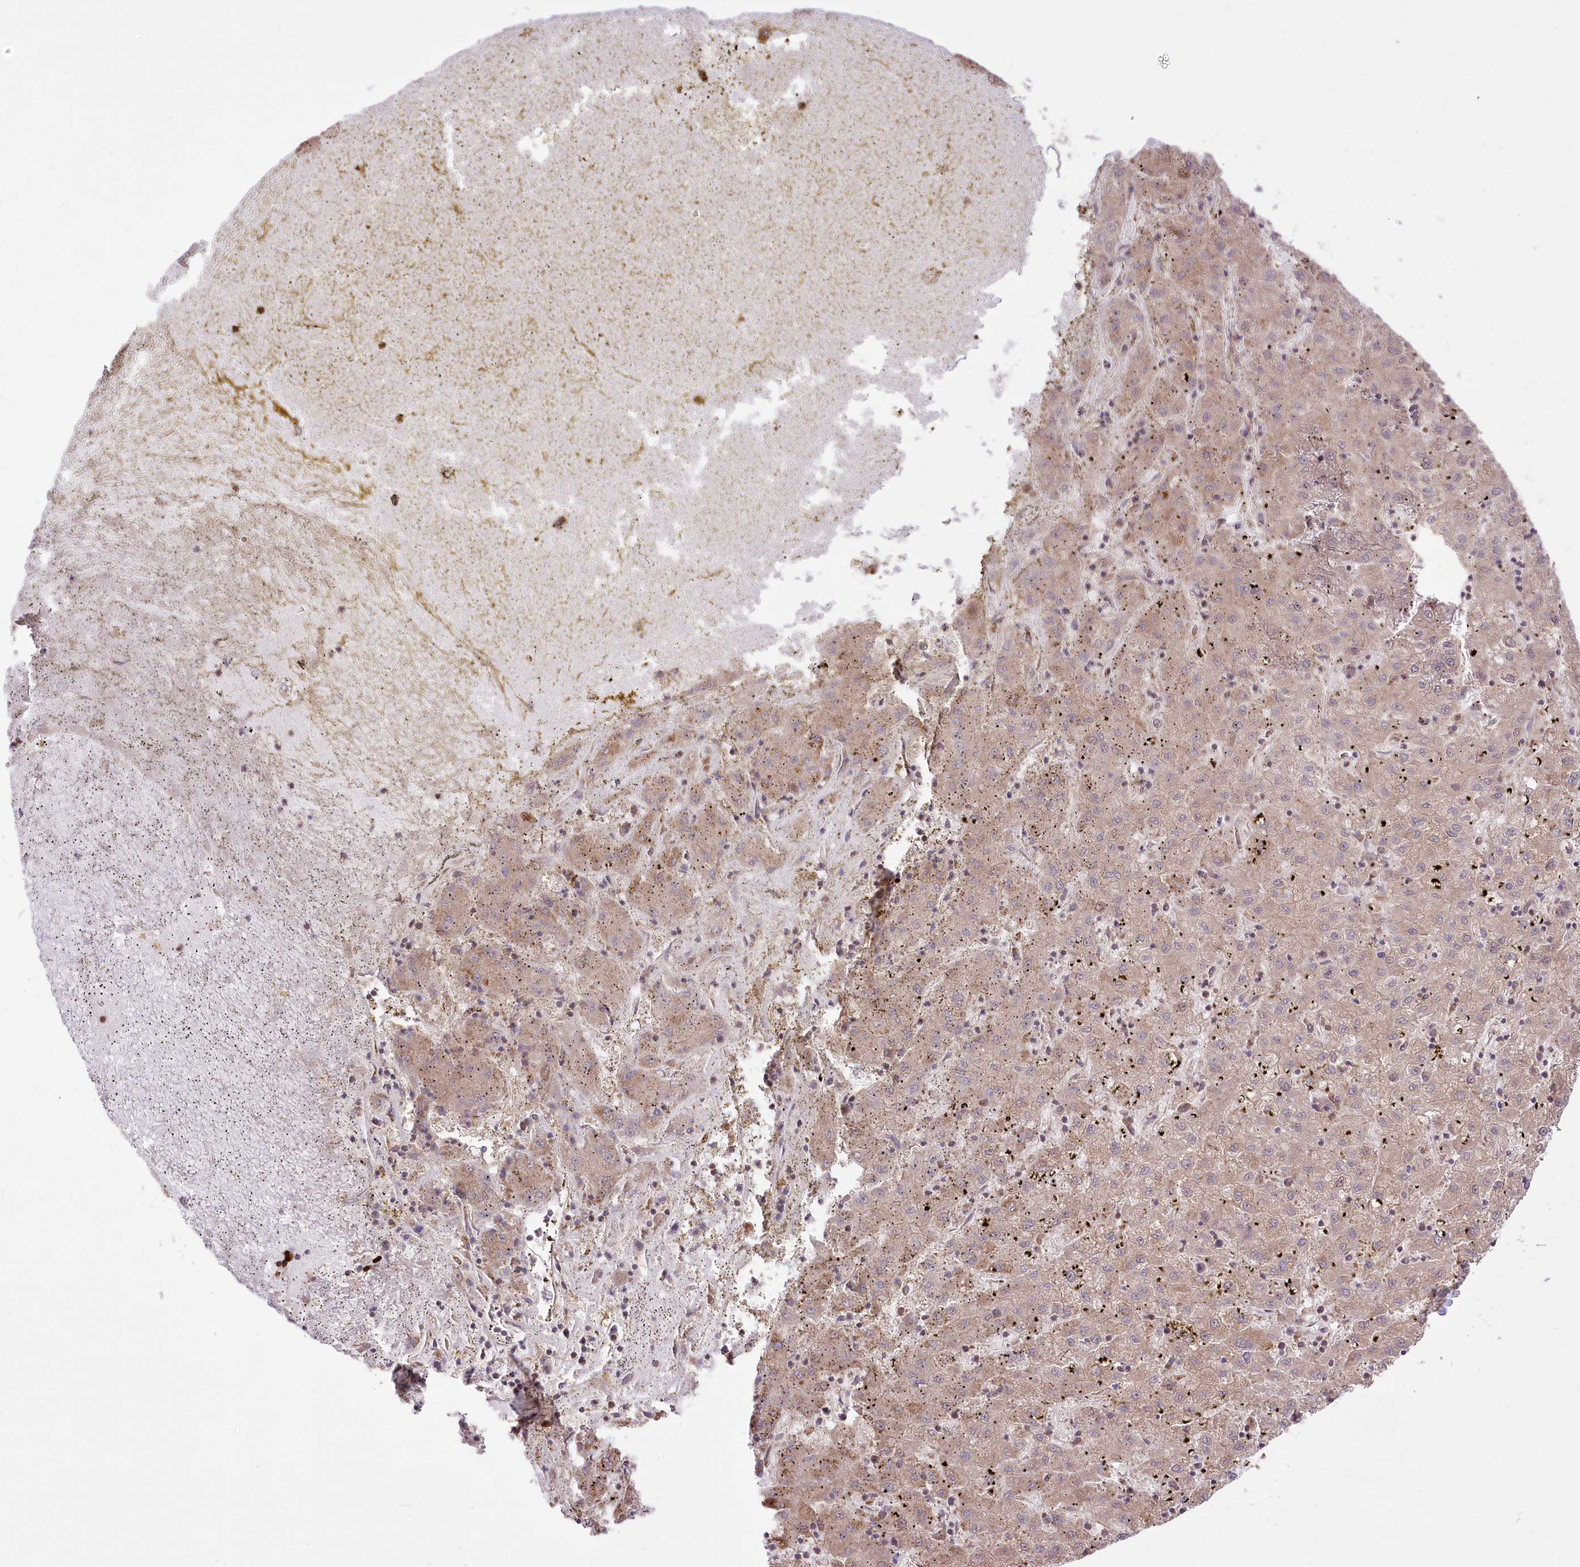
{"staining": {"intensity": "weak", "quantity": "25%-75%", "location": "cytoplasmic/membranous"}, "tissue": "liver cancer", "cell_type": "Tumor cells", "image_type": "cancer", "snomed": [{"axis": "morphology", "description": "Carcinoma, Hepatocellular, NOS"}, {"axis": "topography", "description": "Liver"}], "caption": "Liver cancer (hepatocellular carcinoma) stained with a protein marker exhibits weak staining in tumor cells.", "gene": "XYLB", "patient": {"sex": "male", "age": 72}}